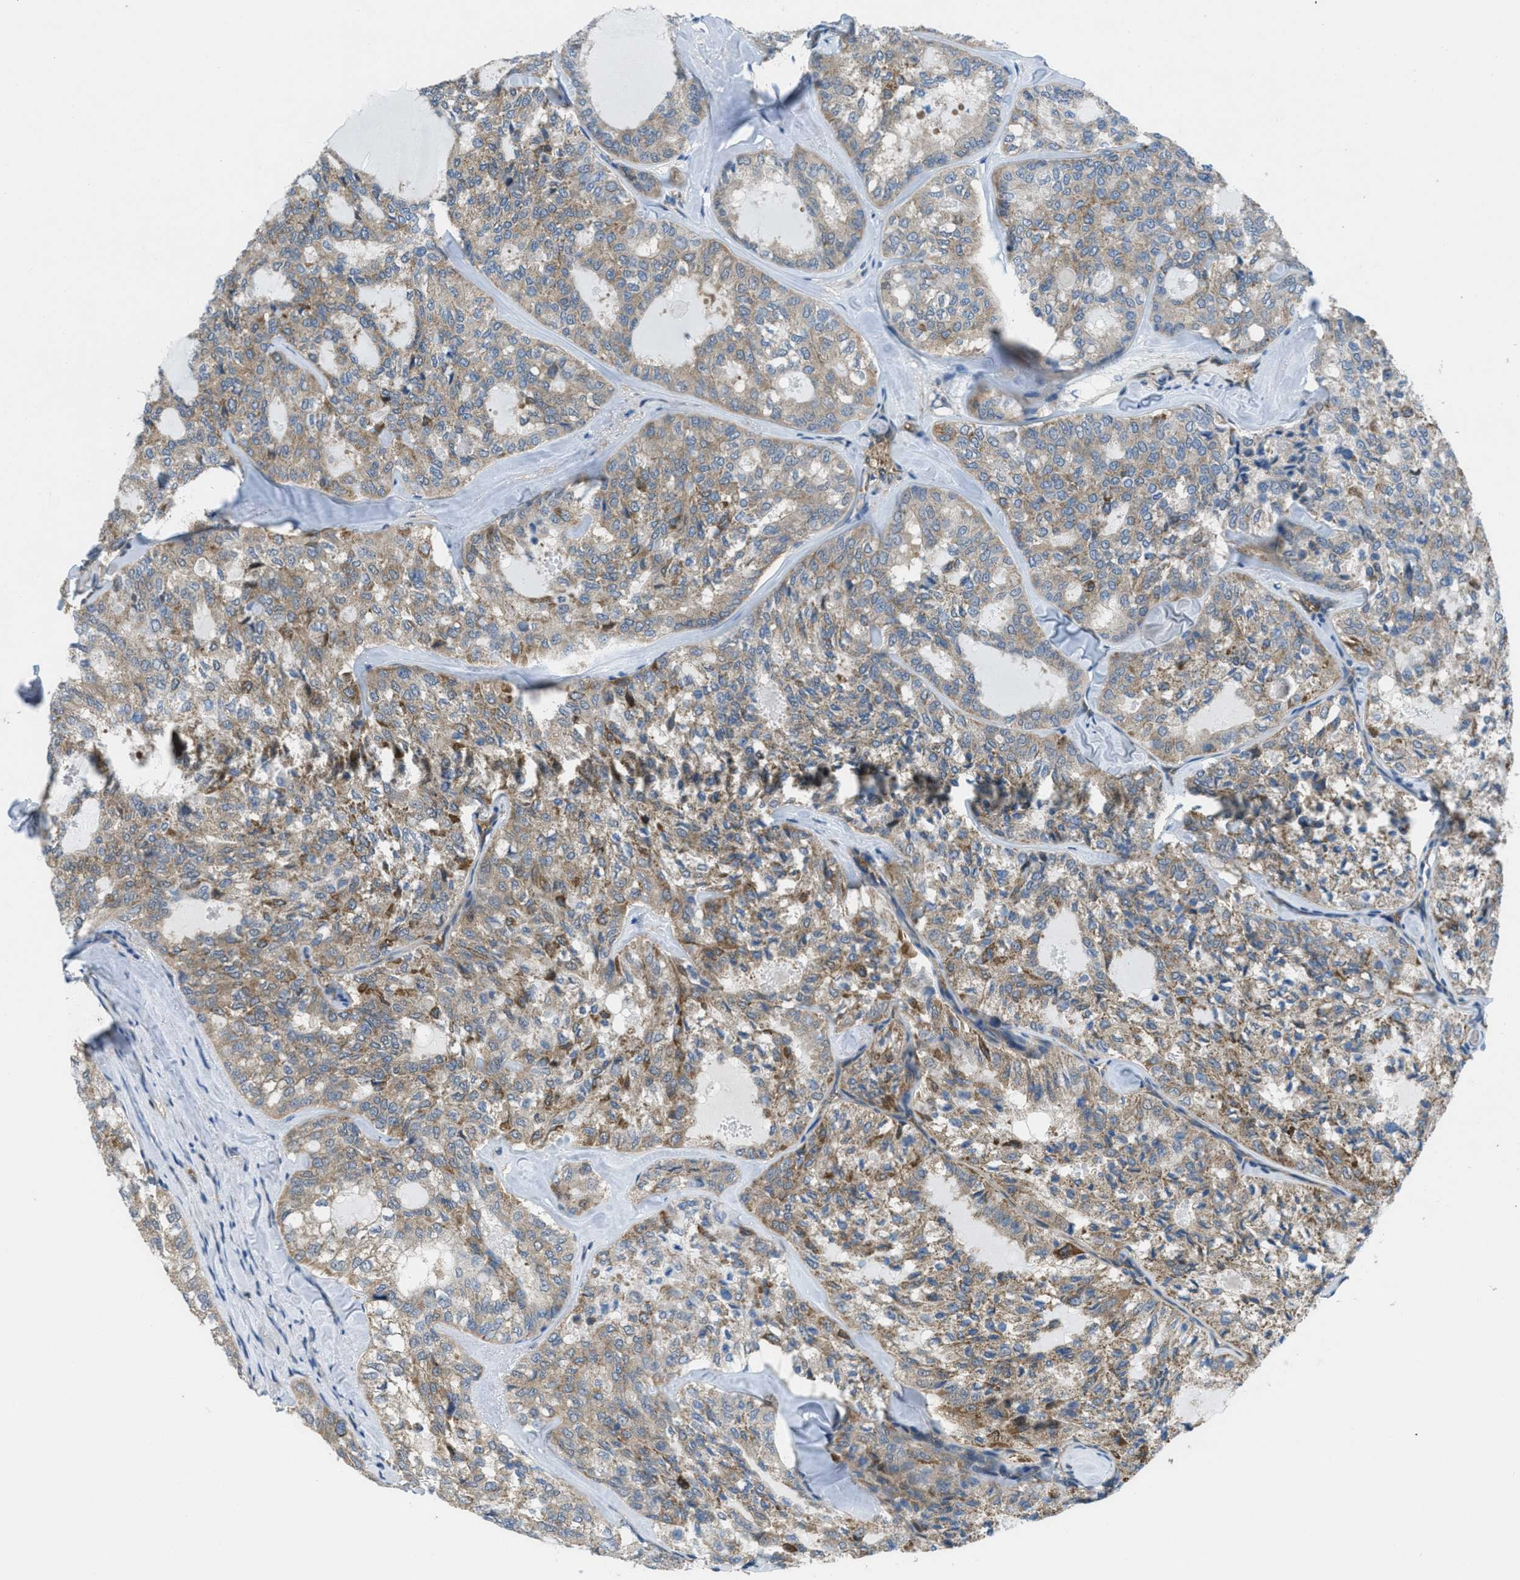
{"staining": {"intensity": "moderate", "quantity": ">75%", "location": "cytoplasmic/membranous"}, "tissue": "thyroid cancer", "cell_type": "Tumor cells", "image_type": "cancer", "snomed": [{"axis": "morphology", "description": "Follicular adenoma carcinoma, NOS"}, {"axis": "topography", "description": "Thyroid gland"}], "caption": "Immunohistochemistry (IHC) (DAB) staining of follicular adenoma carcinoma (thyroid) displays moderate cytoplasmic/membranous protein positivity in about >75% of tumor cells. The staining was performed using DAB (3,3'-diaminobenzidine), with brown indicating positive protein expression. Nuclei are stained blue with hematoxylin.", "gene": "PIP5K1C", "patient": {"sex": "male", "age": 75}}